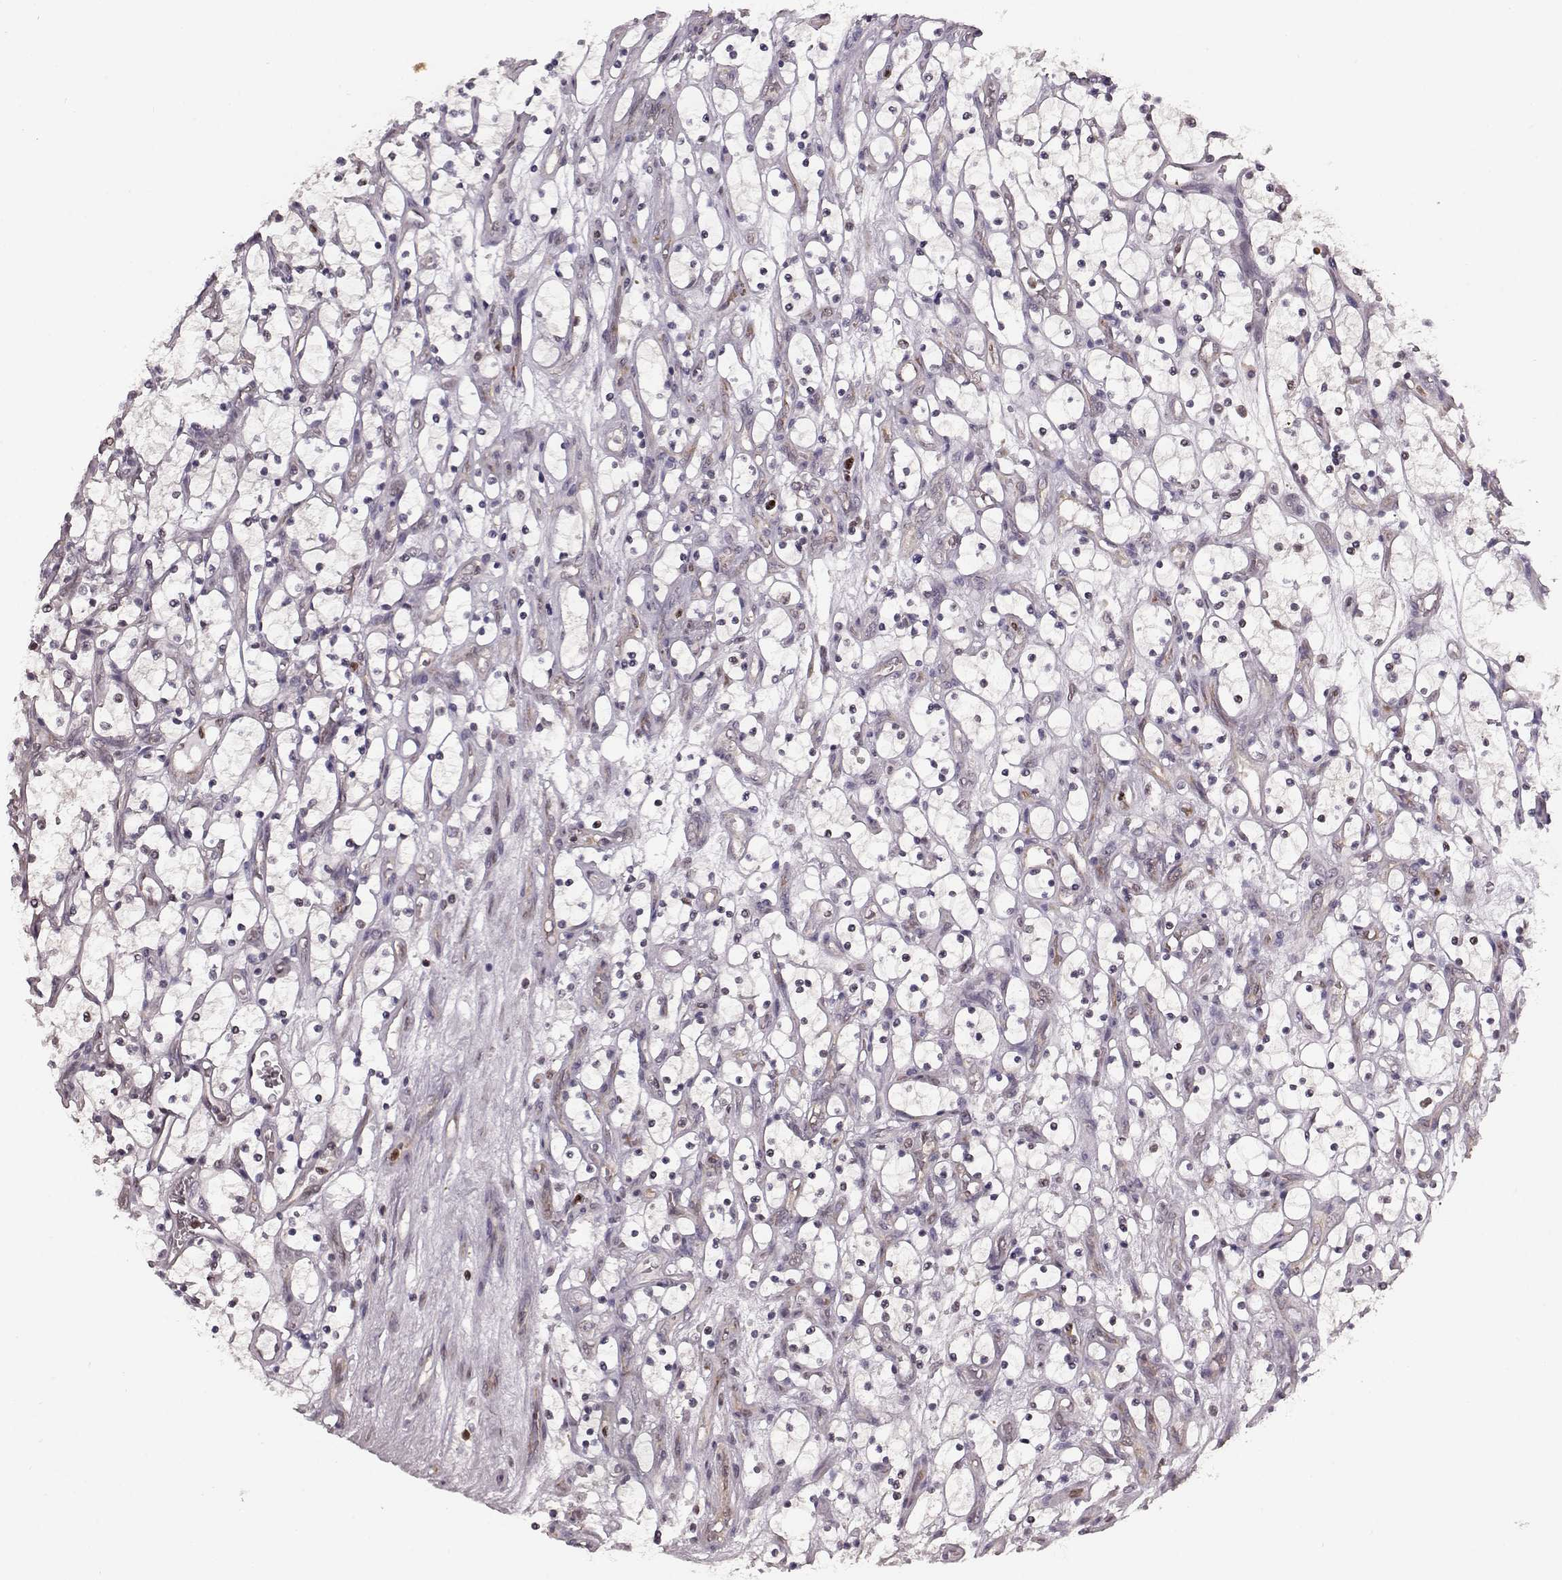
{"staining": {"intensity": "negative", "quantity": "none", "location": "none"}, "tissue": "renal cancer", "cell_type": "Tumor cells", "image_type": "cancer", "snomed": [{"axis": "morphology", "description": "Adenocarcinoma, NOS"}, {"axis": "topography", "description": "Kidney"}], "caption": "Tumor cells are negative for protein expression in human renal adenocarcinoma. (DAB (3,3'-diaminobenzidine) immunohistochemistry (IHC) visualized using brightfield microscopy, high magnification).", "gene": "KLF6", "patient": {"sex": "female", "age": 69}}